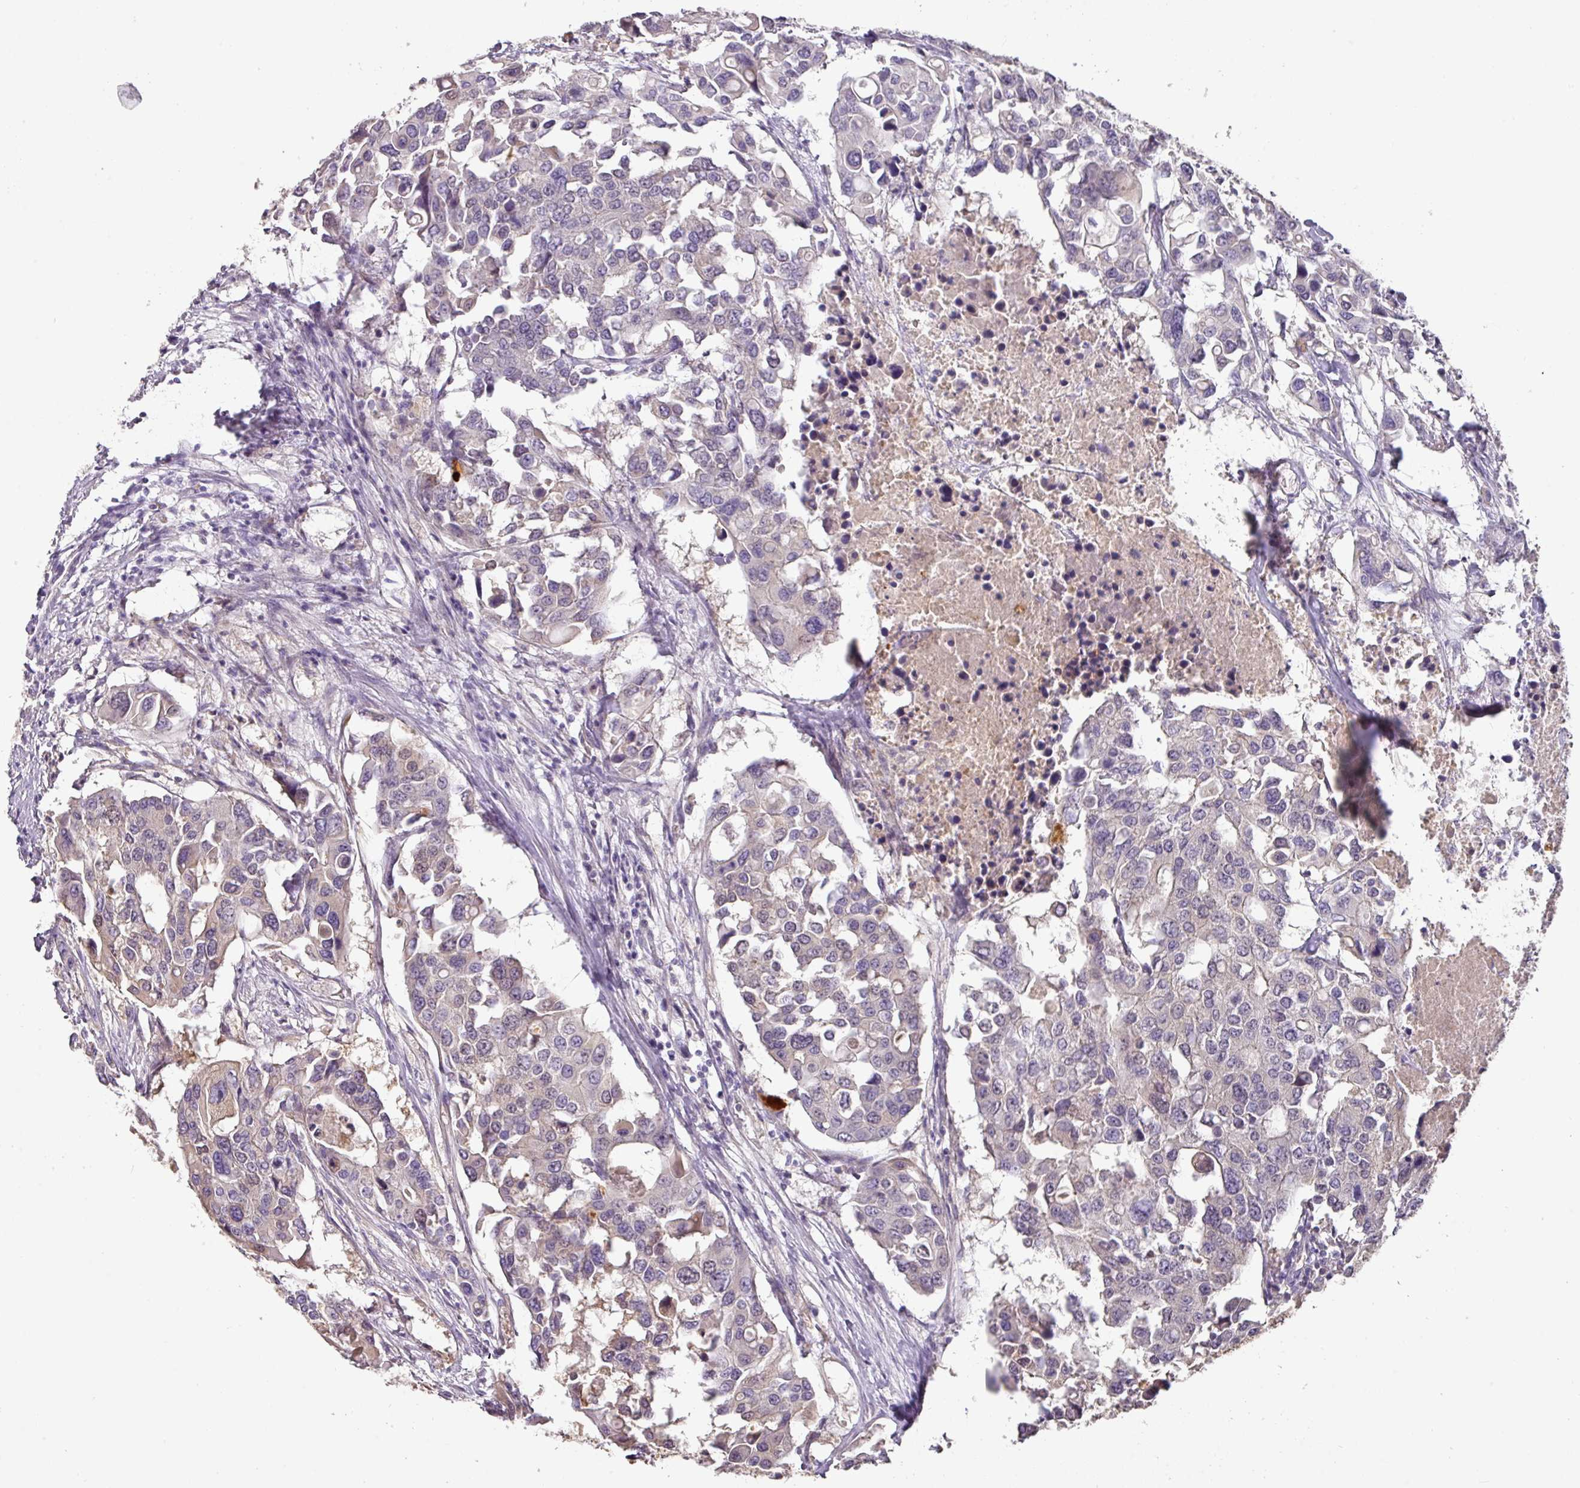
{"staining": {"intensity": "negative", "quantity": "none", "location": "none"}, "tissue": "colorectal cancer", "cell_type": "Tumor cells", "image_type": "cancer", "snomed": [{"axis": "morphology", "description": "Adenocarcinoma, NOS"}, {"axis": "topography", "description": "Colon"}], "caption": "The histopathology image exhibits no significant expression in tumor cells of colorectal cancer (adenocarcinoma).", "gene": "CCZ1", "patient": {"sex": "male", "age": 77}}